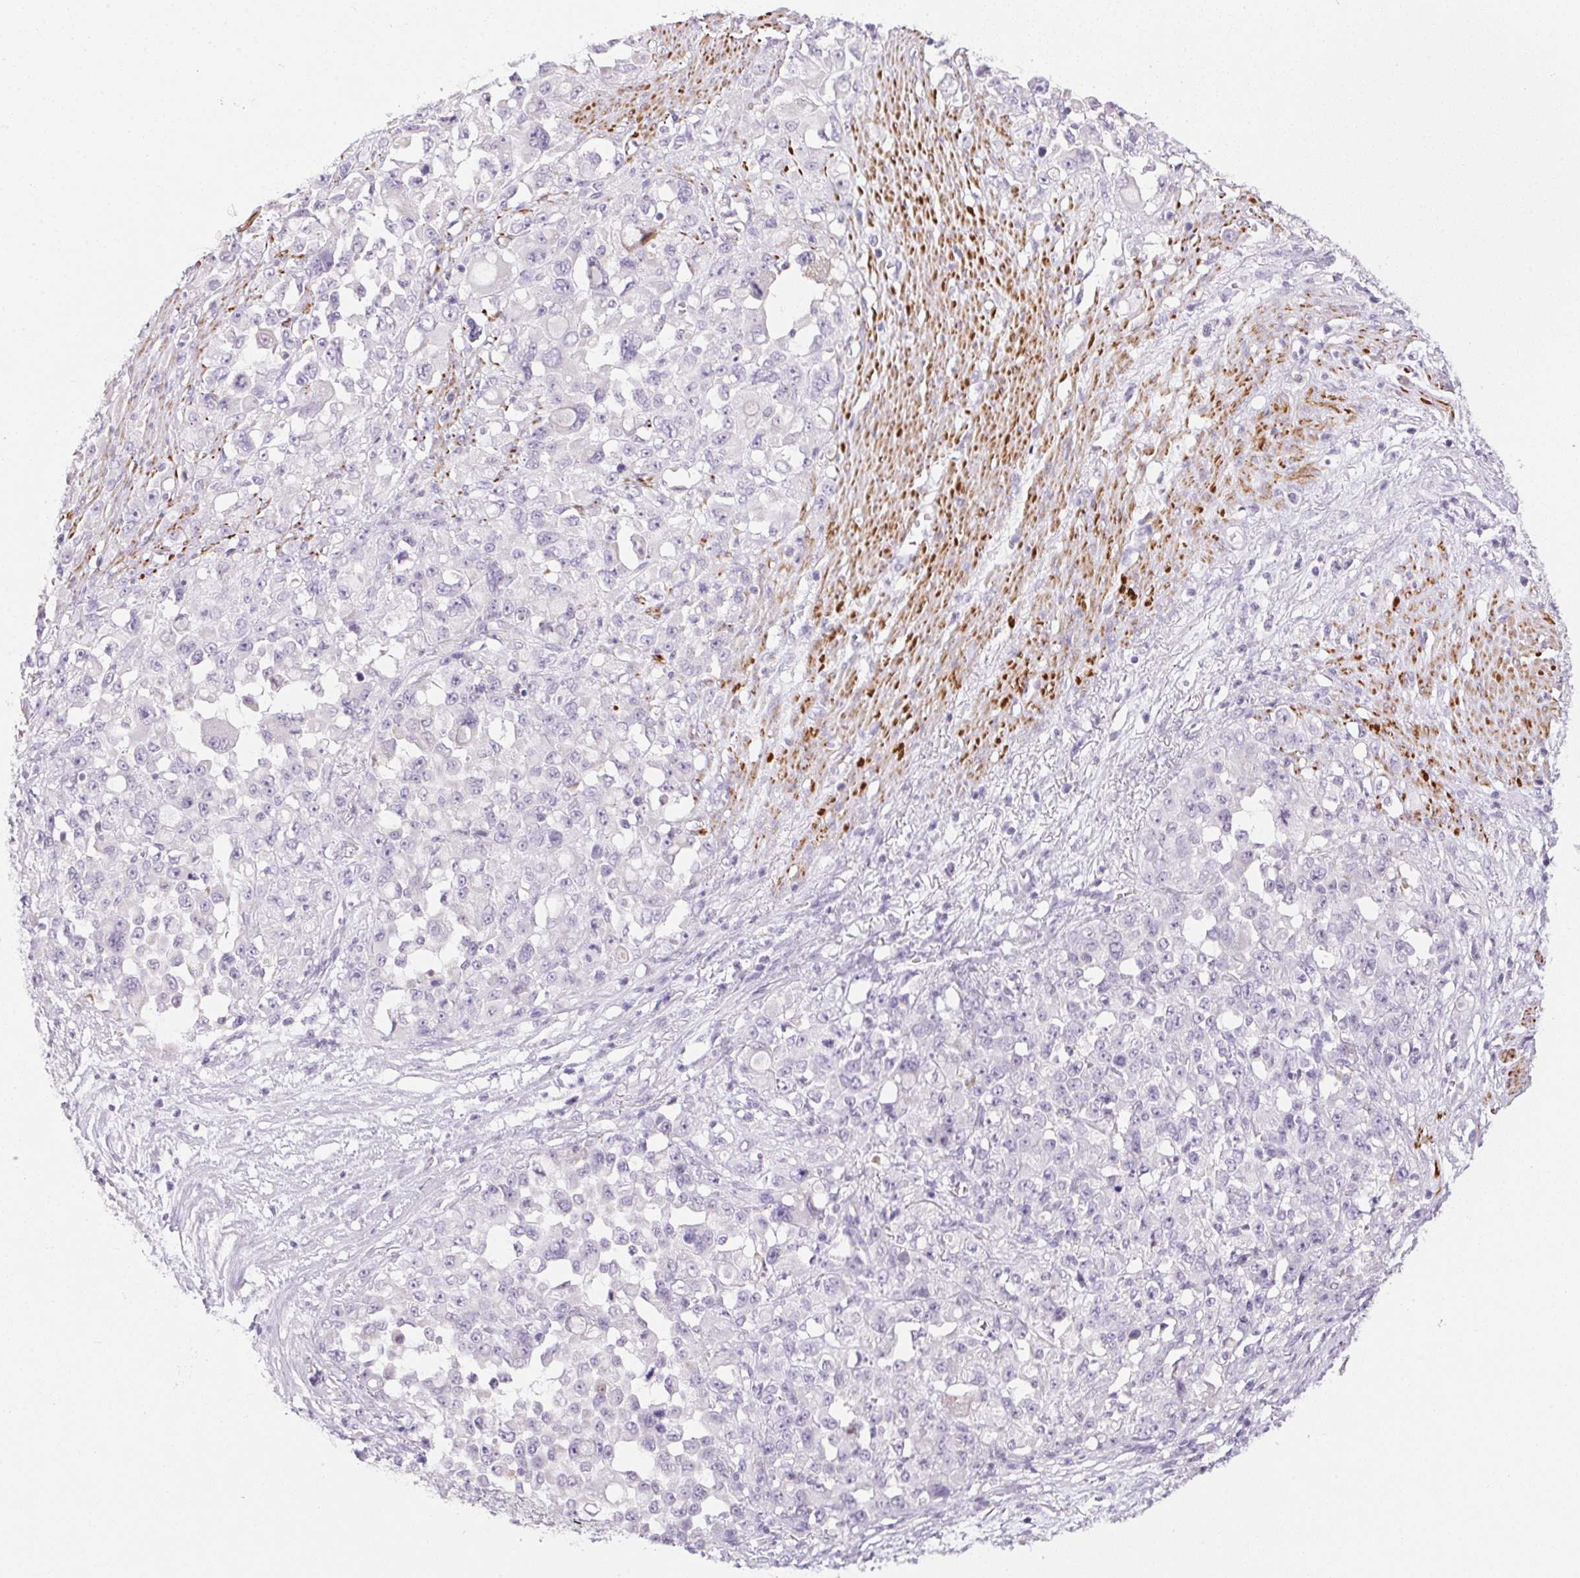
{"staining": {"intensity": "negative", "quantity": "none", "location": "none"}, "tissue": "stomach cancer", "cell_type": "Tumor cells", "image_type": "cancer", "snomed": [{"axis": "morphology", "description": "Adenocarcinoma, NOS"}, {"axis": "topography", "description": "Stomach"}], "caption": "The histopathology image shows no significant positivity in tumor cells of stomach cancer (adenocarcinoma).", "gene": "ECPAS", "patient": {"sex": "female", "age": 76}}